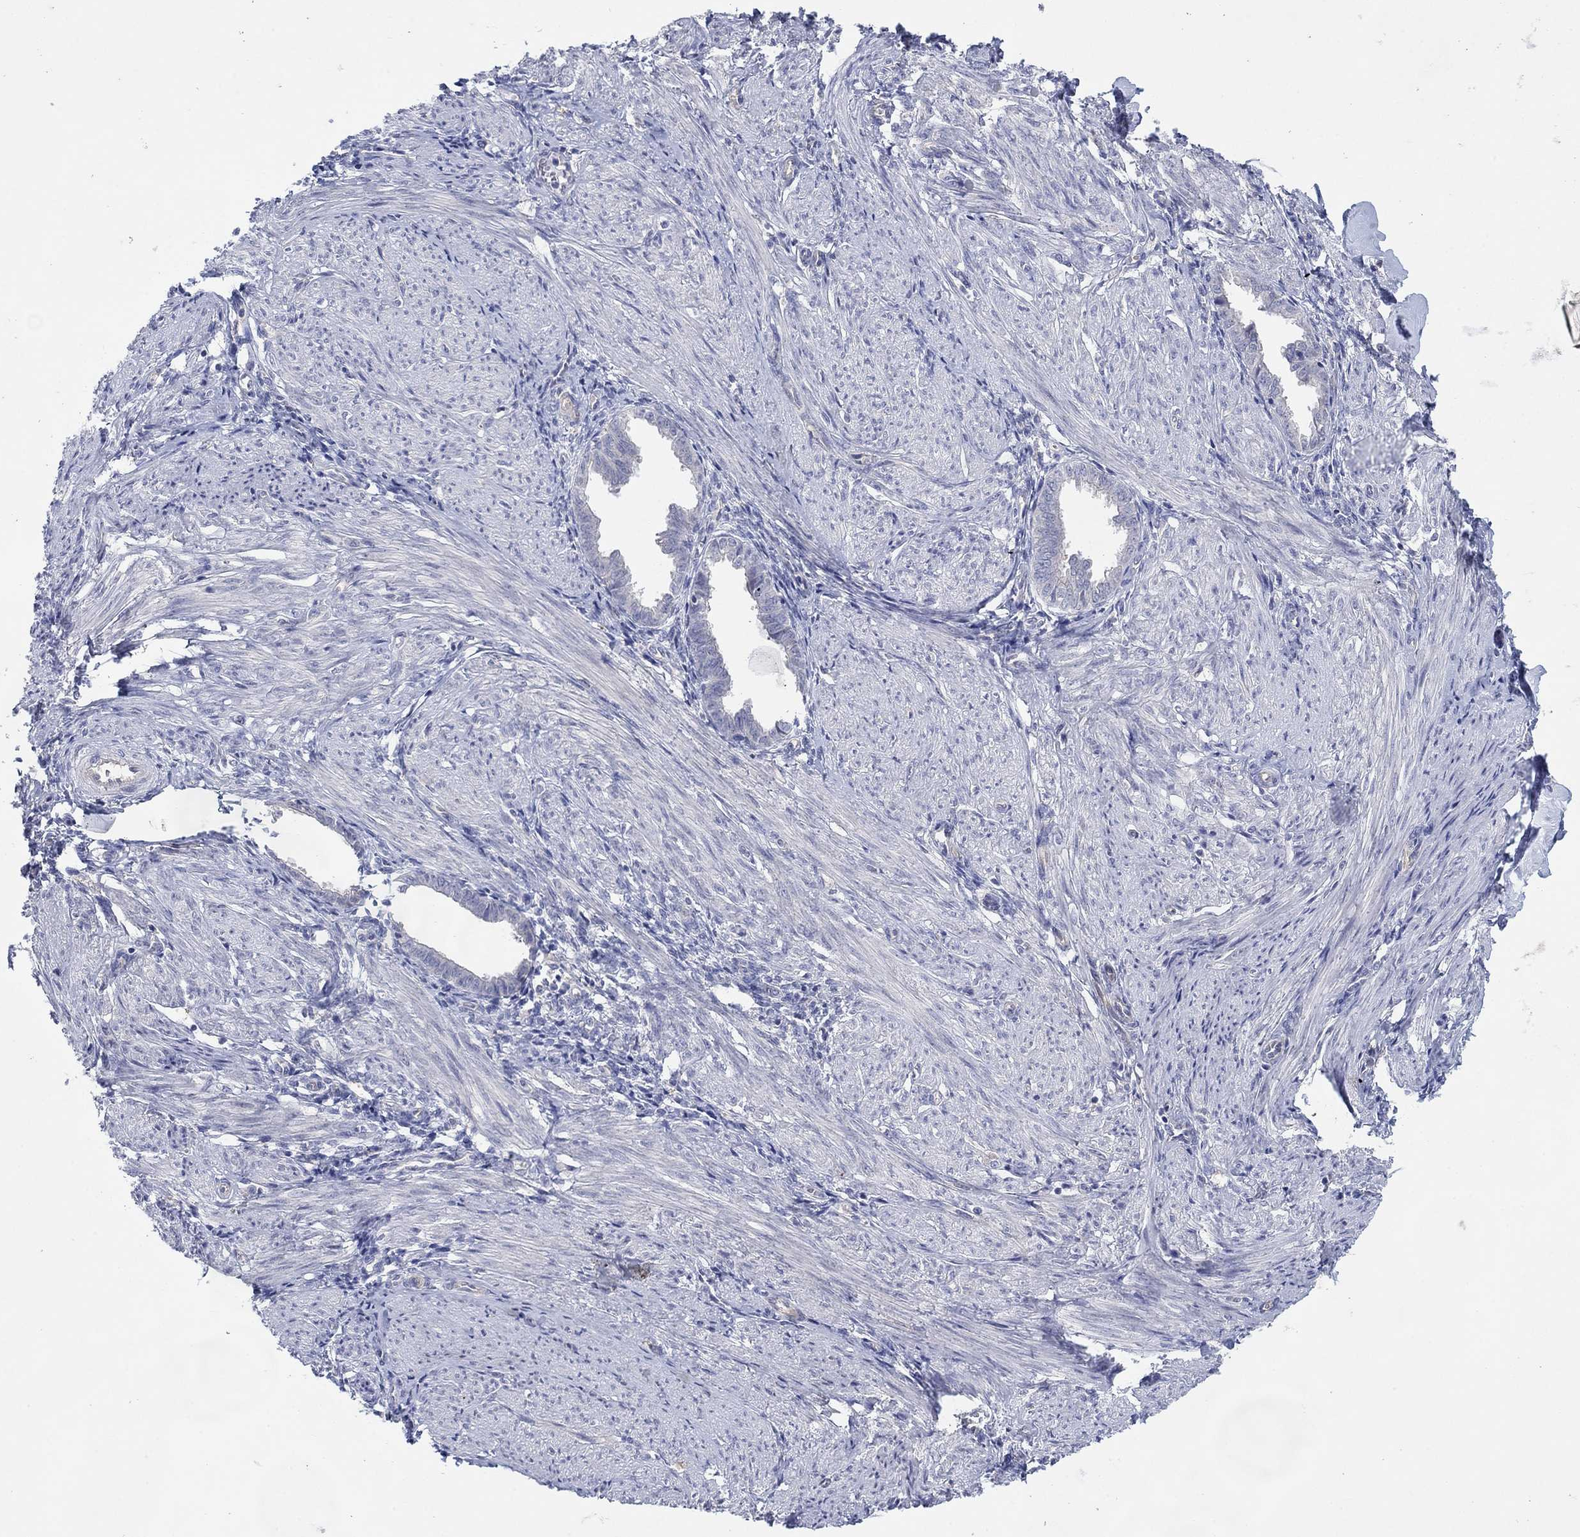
{"staining": {"intensity": "negative", "quantity": "none", "location": "none"}, "tissue": "endometrium", "cell_type": "Cells in endometrial stroma", "image_type": "normal", "snomed": [{"axis": "morphology", "description": "Normal tissue, NOS"}, {"axis": "topography", "description": "Endometrium"}], "caption": "High magnification brightfield microscopy of benign endometrium stained with DAB (brown) and counterstained with hematoxylin (blue): cells in endometrial stroma show no significant staining. The staining is performed using DAB (3,3'-diaminobenzidine) brown chromogen with nuclei counter-stained in using hematoxylin.", "gene": "PLCL2", "patient": {"sex": "female", "age": 37}}